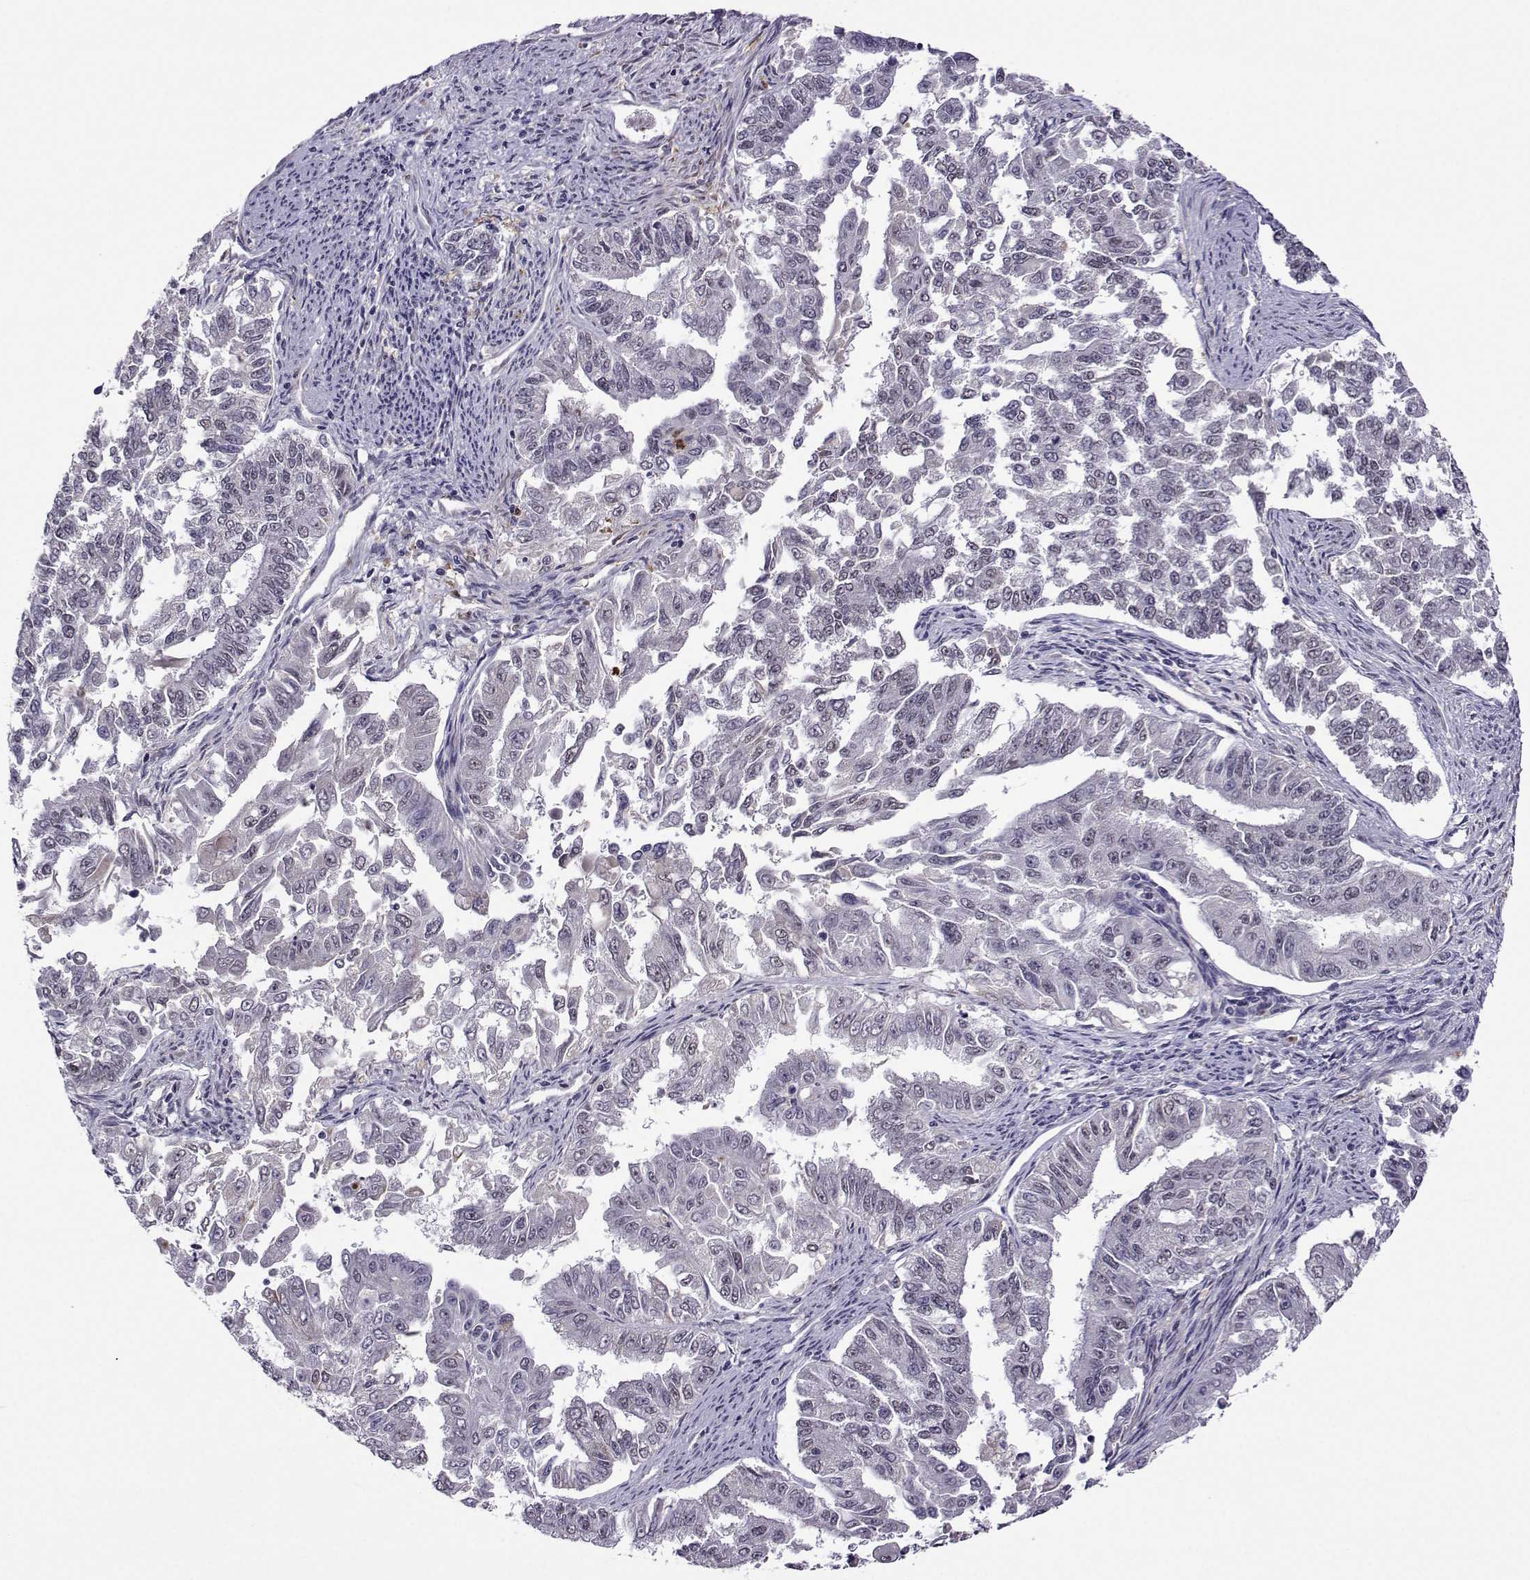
{"staining": {"intensity": "negative", "quantity": "none", "location": "none"}, "tissue": "endometrial cancer", "cell_type": "Tumor cells", "image_type": "cancer", "snomed": [{"axis": "morphology", "description": "Adenocarcinoma, NOS"}, {"axis": "topography", "description": "Uterus"}], "caption": "Immunohistochemical staining of adenocarcinoma (endometrial) demonstrates no significant staining in tumor cells.", "gene": "DDX20", "patient": {"sex": "female", "age": 59}}